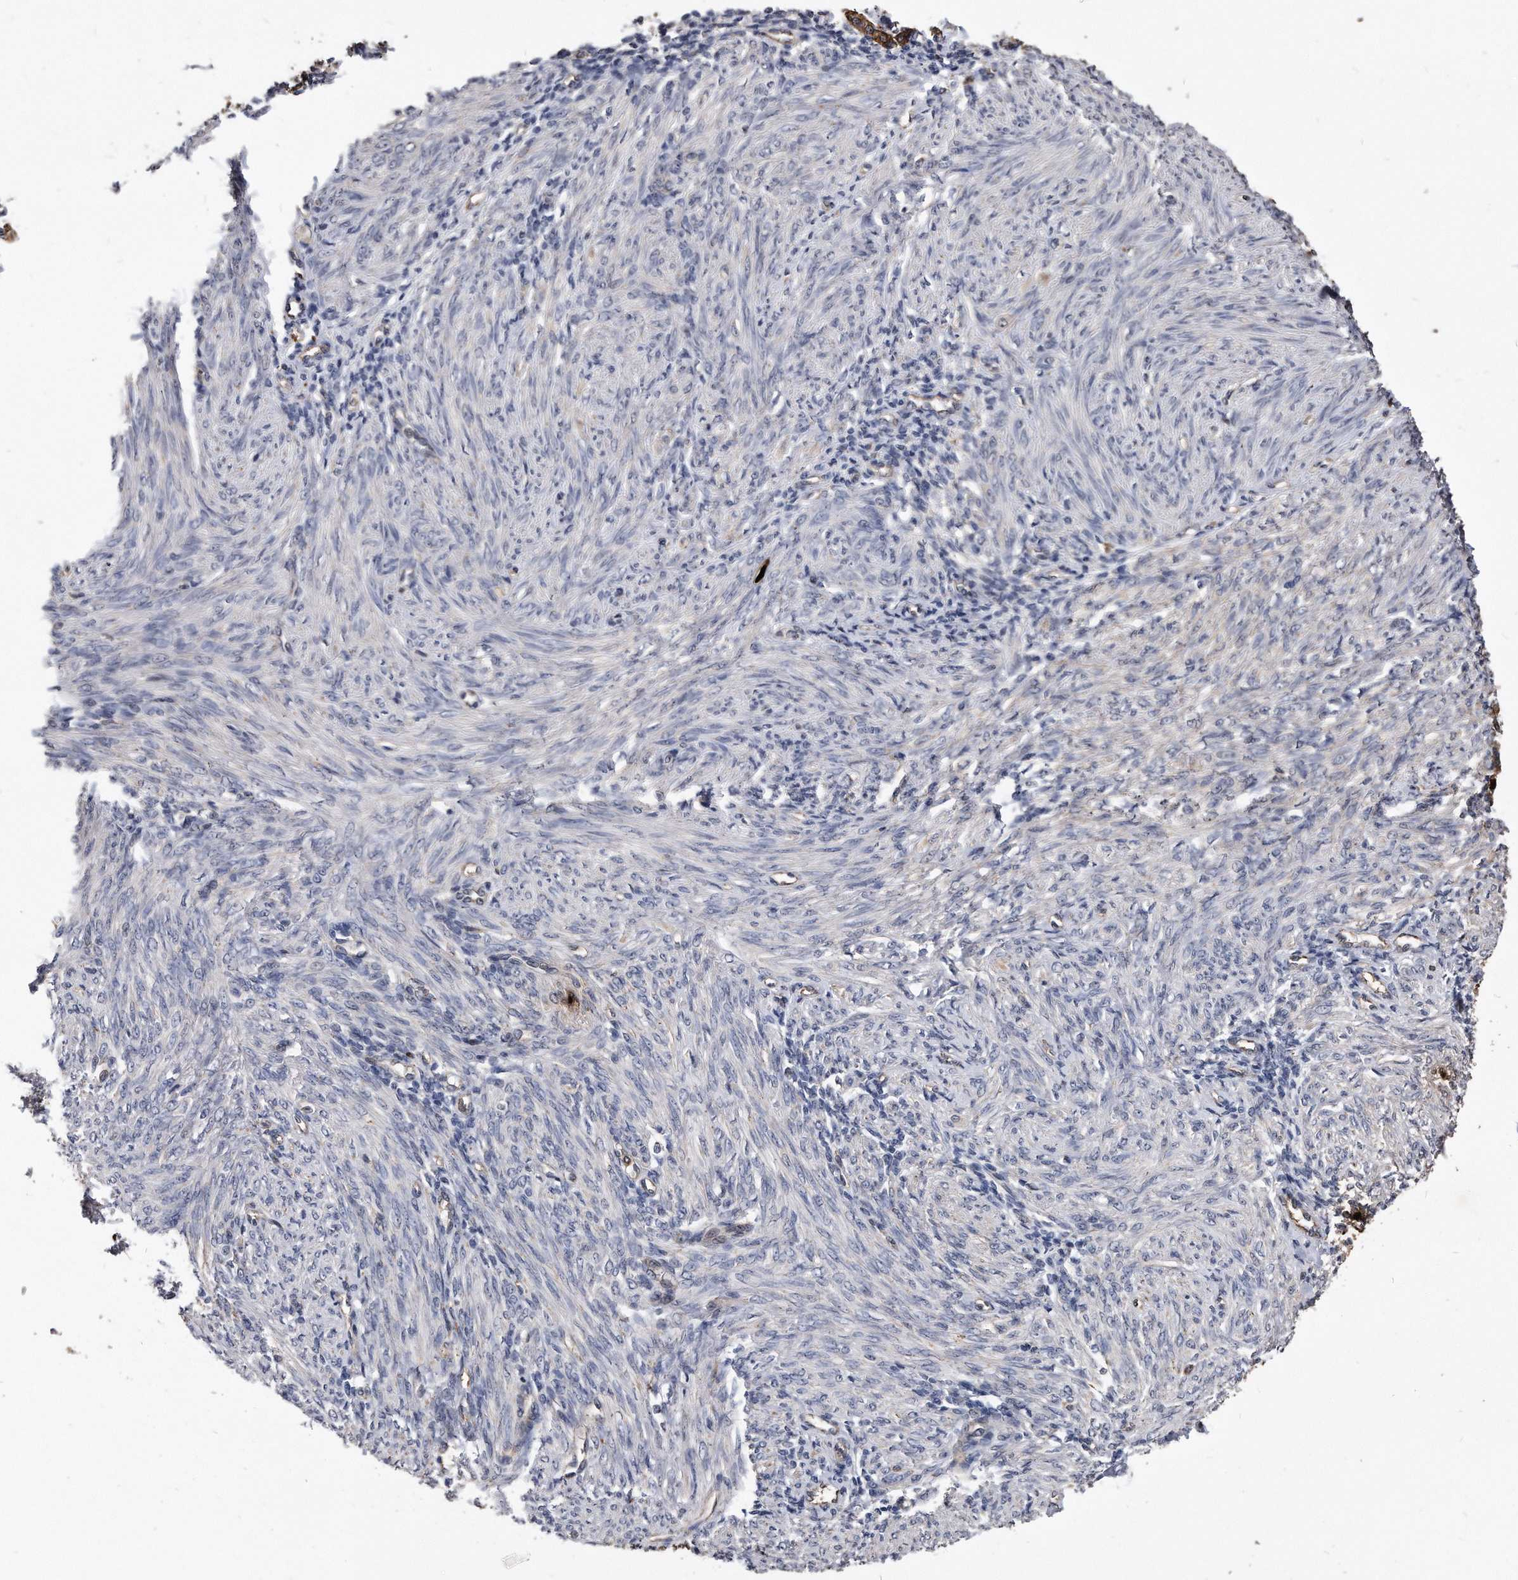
{"staining": {"intensity": "negative", "quantity": "none", "location": "none"}, "tissue": "endometrium", "cell_type": "Cells in endometrial stroma", "image_type": "normal", "snomed": [{"axis": "morphology", "description": "Normal tissue, NOS"}, {"axis": "topography", "description": "Endometrium"}], "caption": "This is an immunohistochemistry histopathology image of unremarkable endometrium. There is no positivity in cells in endometrial stroma.", "gene": "IL20RA", "patient": {"sex": "female", "age": 77}}